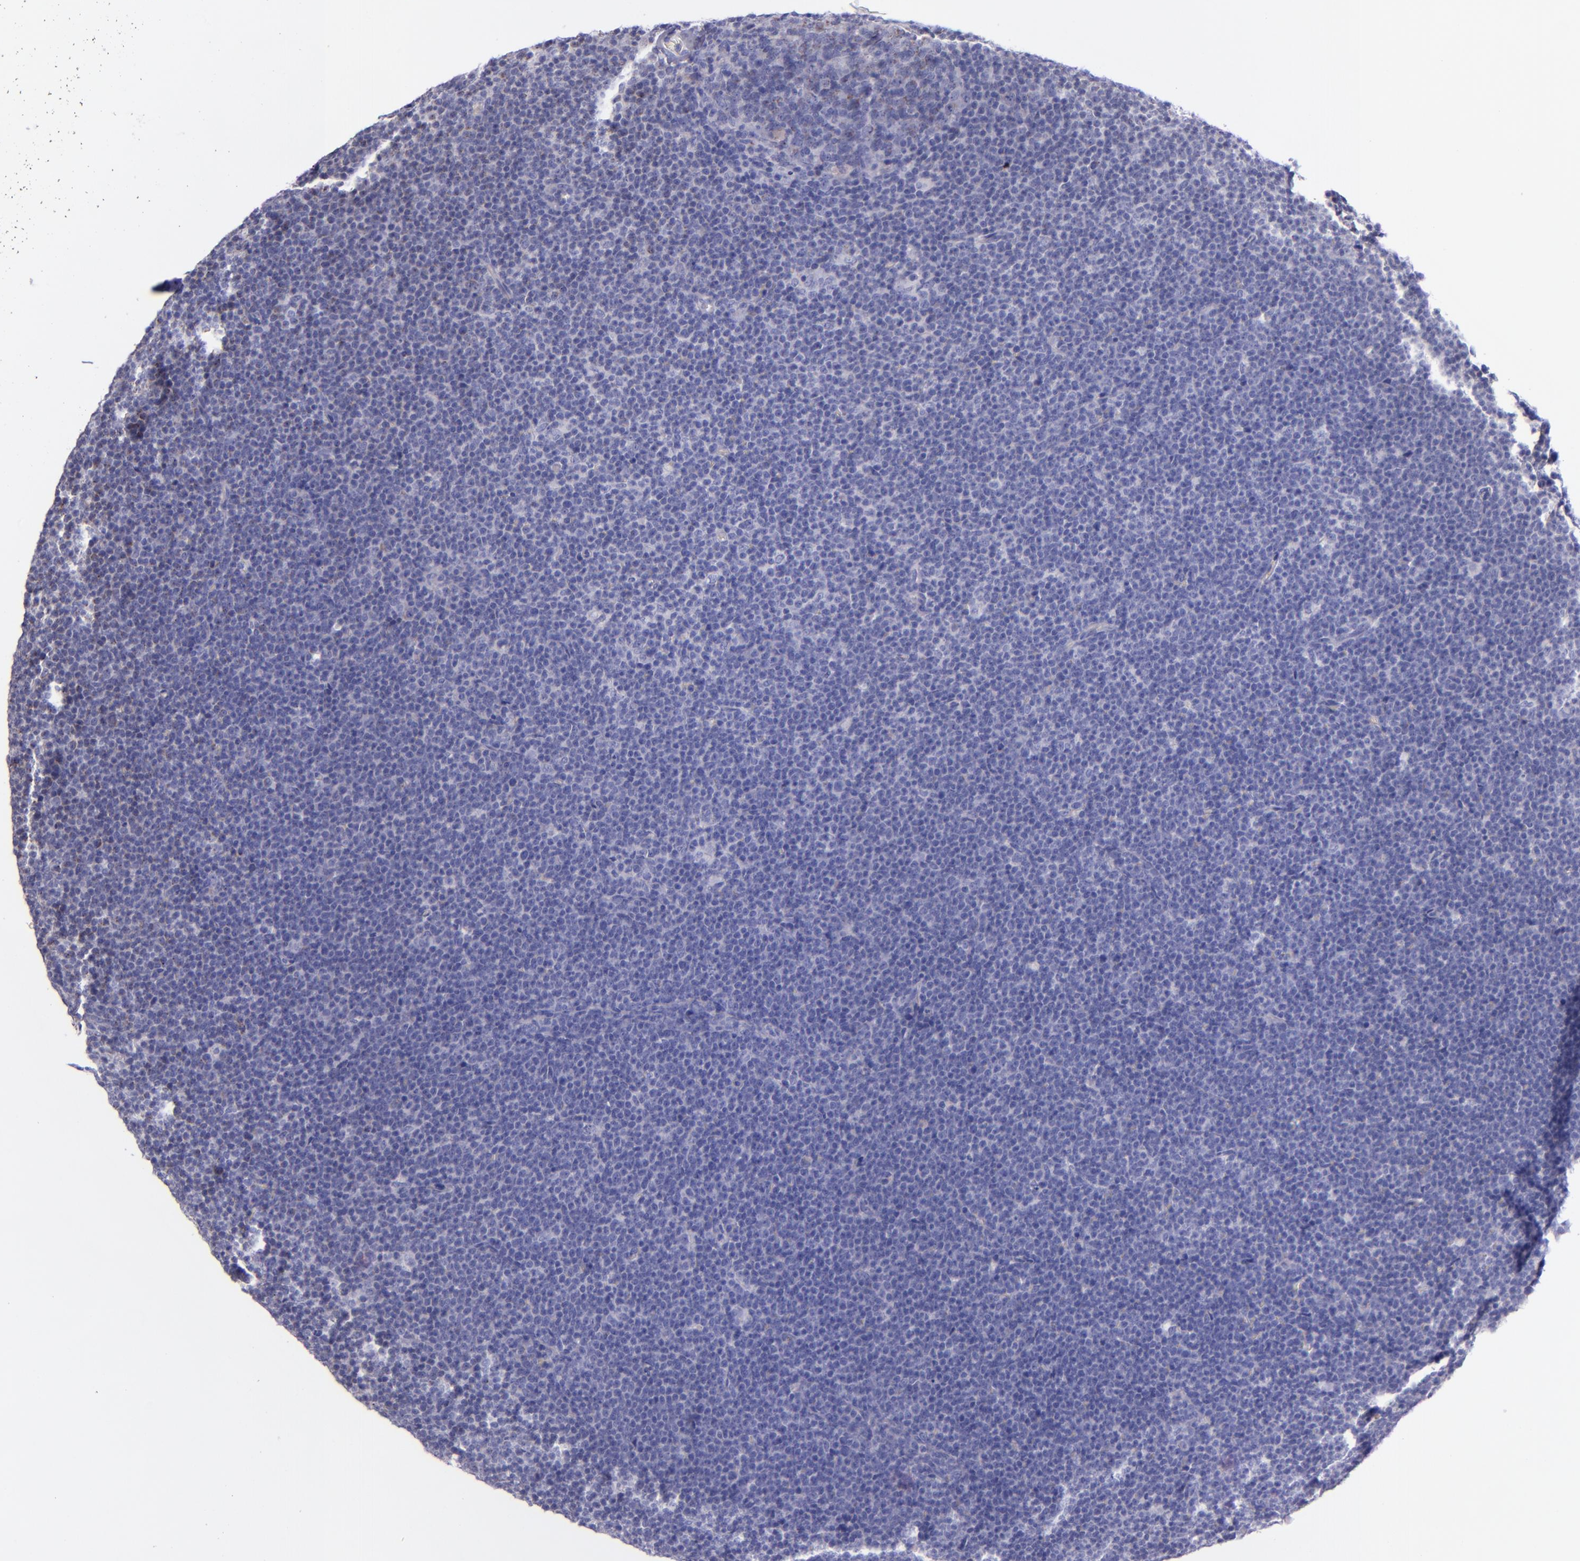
{"staining": {"intensity": "weak", "quantity": "<25%", "location": "cytoplasmic/membranous"}, "tissue": "lymphoma", "cell_type": "Tumor cells", "image_type": "cancer", "snomed": [{"axis": "morphology", "description": "Malignant lymphoma, non-Hodgkin's type, High grade"}, {"axis": "topography", "description": "Lymph node"}], "caption": "A micrograph of malignant lymphoma, non-Hodgkin's type (high-grade) stained for a protein shows no brown staining in tumor cells.", "gene": "SHC1", "patient": {"sex": "female", "age": 58}}